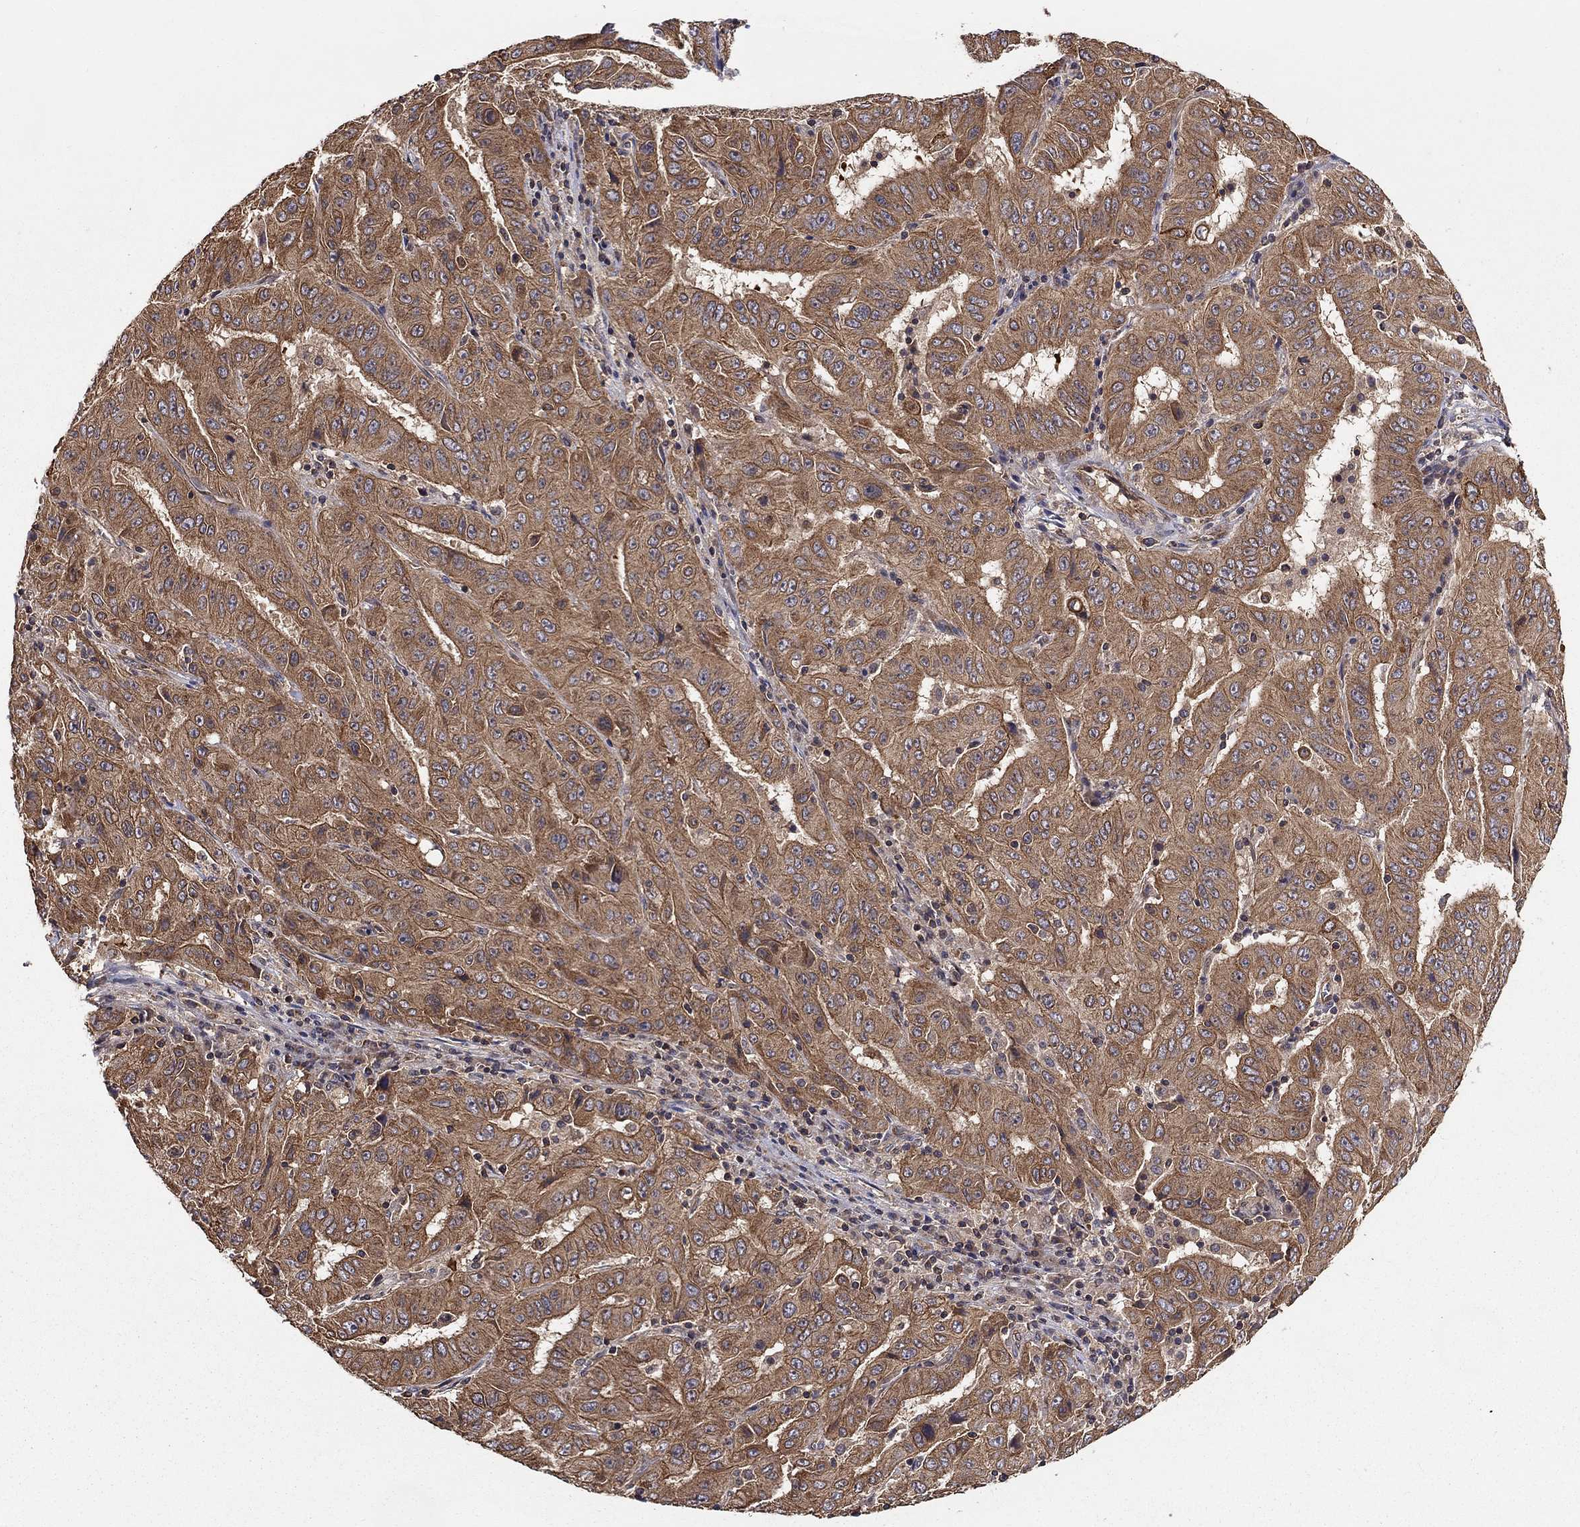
{"staining": {"intensity": "moderate", "quantity": ">75%", "location": "cytoplasmic/membranous"}, "tissue": "pancreatic cancer", "cell_type": "Tumor cells", "image_type": "cancer", "snomed": [{"axis": "morphology", "description": "Adenocarcinoma, NOS"}, {"axis": "topography", "description": "Pancreas"}], "caption": "Adenocarcinoma (pancreatic) stained with immunohistochemistry (IHC) reveals moderate cytoplasmic/membranous expression in about >75% of tumor cells. The staining is performed using DAB (3,3'-diaminobenzidine) brown chromogen to label protein expression. The nuclei are counter-stained blue using hematoxylin.", "gene": "BMERB1", "patient": {"sex": "male", "age": 63}}